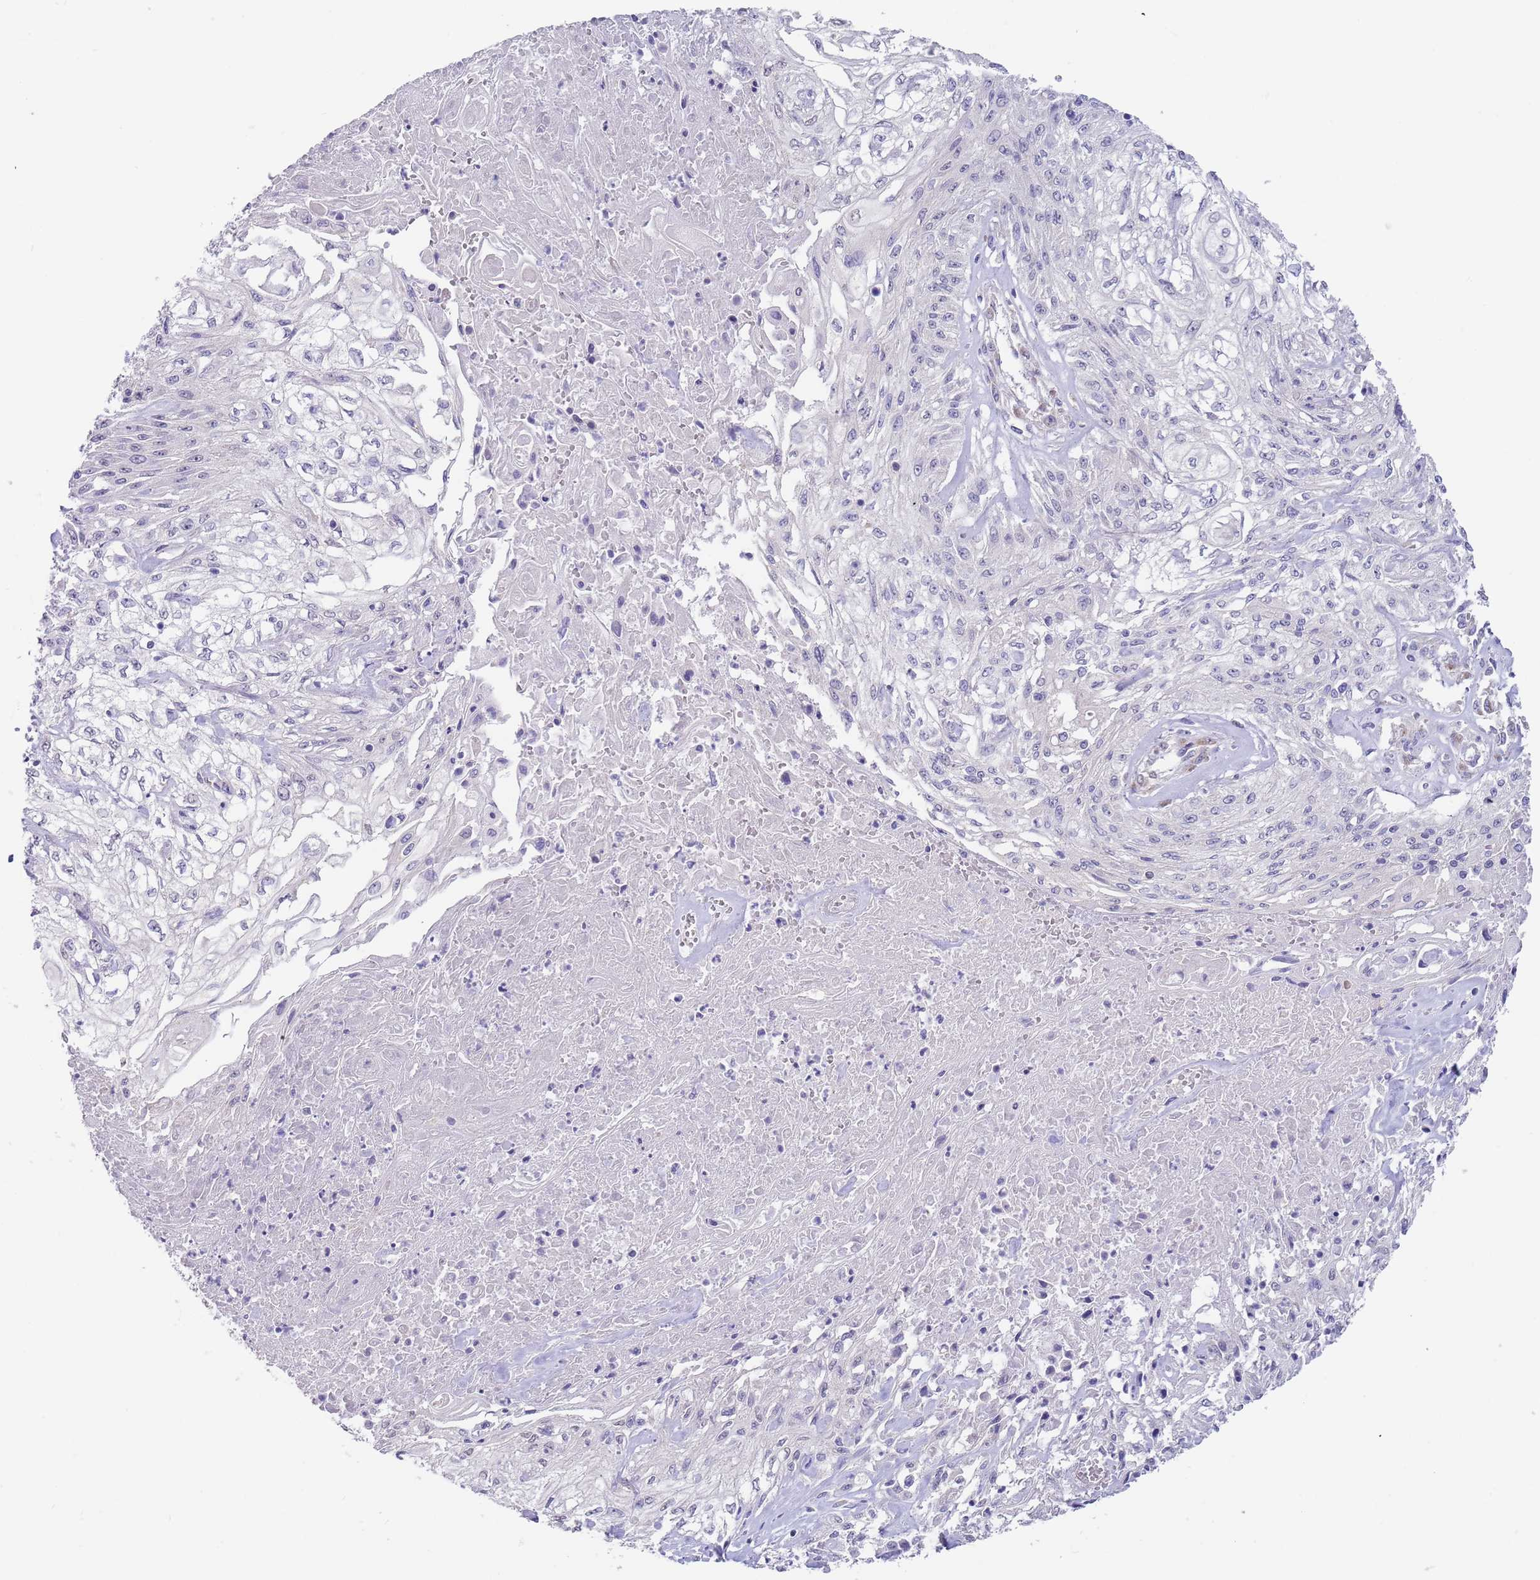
{"staining": {"intensity": "negative", "quantity": "none", "location": "none"}, "tissue": "skin cancer", "cell_type": "Tumor cells", "image_type": "cancer", "snomed": [{"axis": "morphology", "description": "Squamous cell carcinoma, NOS"}, {"axis": "morphology", "description": "Squamous cell carcinoma, metastatic, NOS"}, {"axis": "topography", "description": "Skin"}, {"axis": "topography", "description": "Lymph node"}], "caption": "DAB (3,3'-diaminobenzidine) immunohistochemical staining of human metastatic squamous cell carcinoma (skin) shows no significant positivity in tumor cells. Nuclei are stained in blue.", "gene": "TNRC6C", "patient": {"sex": "male", "age": 75}}